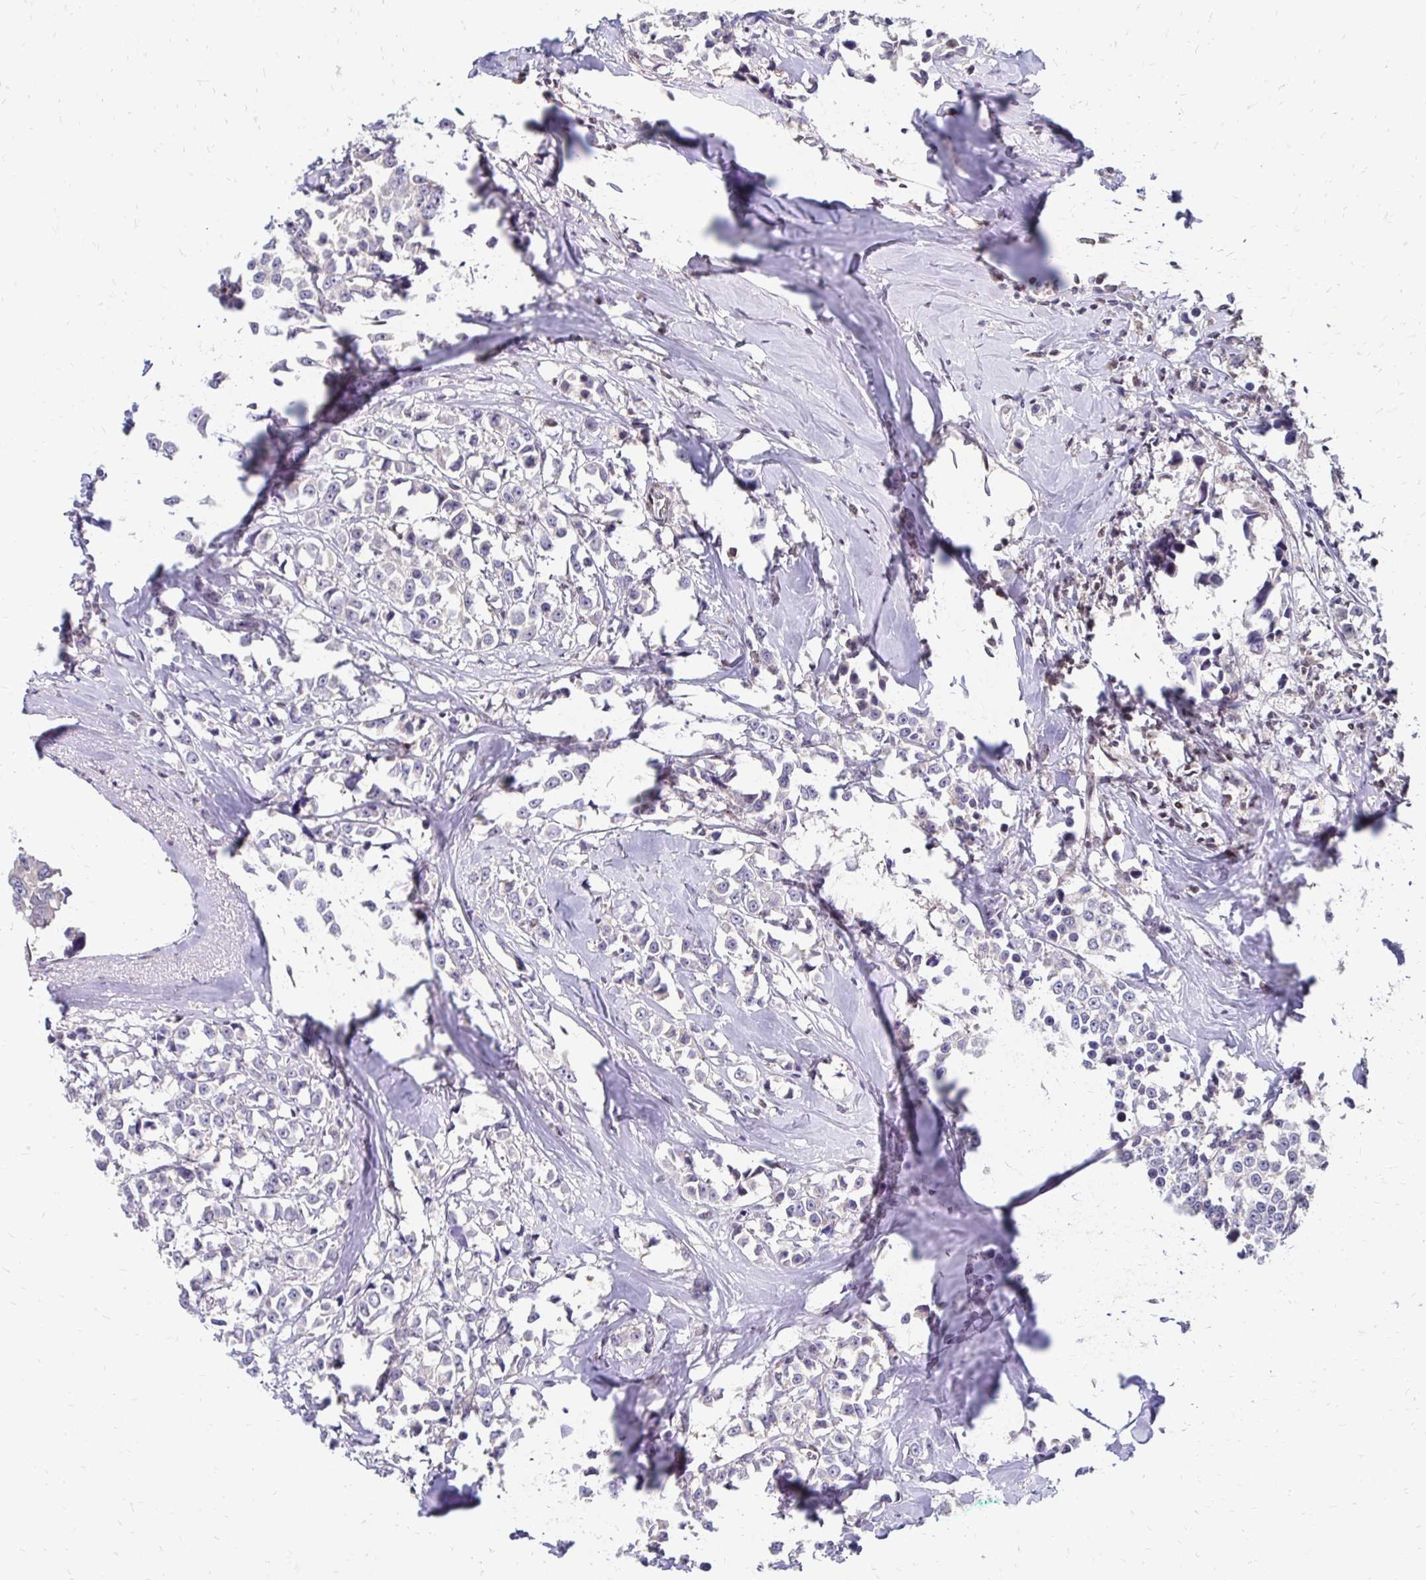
{"staining": {"intensity": "negative", "quantity": "none", "location": "none"}, "tissue": "breast cancer", "cell_type": "Tumor cells", "image_type": "cancer", "snomed": [{"axis": "morphology", "description": "Duct carcinoma"}, {"axis": "topography", "description": "Breast"}], "caption": "IHC photomicrograph of neoplastic tissue: breast cancer stained with DAB exhibits no significant protein staining in tumor cells.", "gene": "CBX7", "patient": {"sex": "female", "age": 80}}